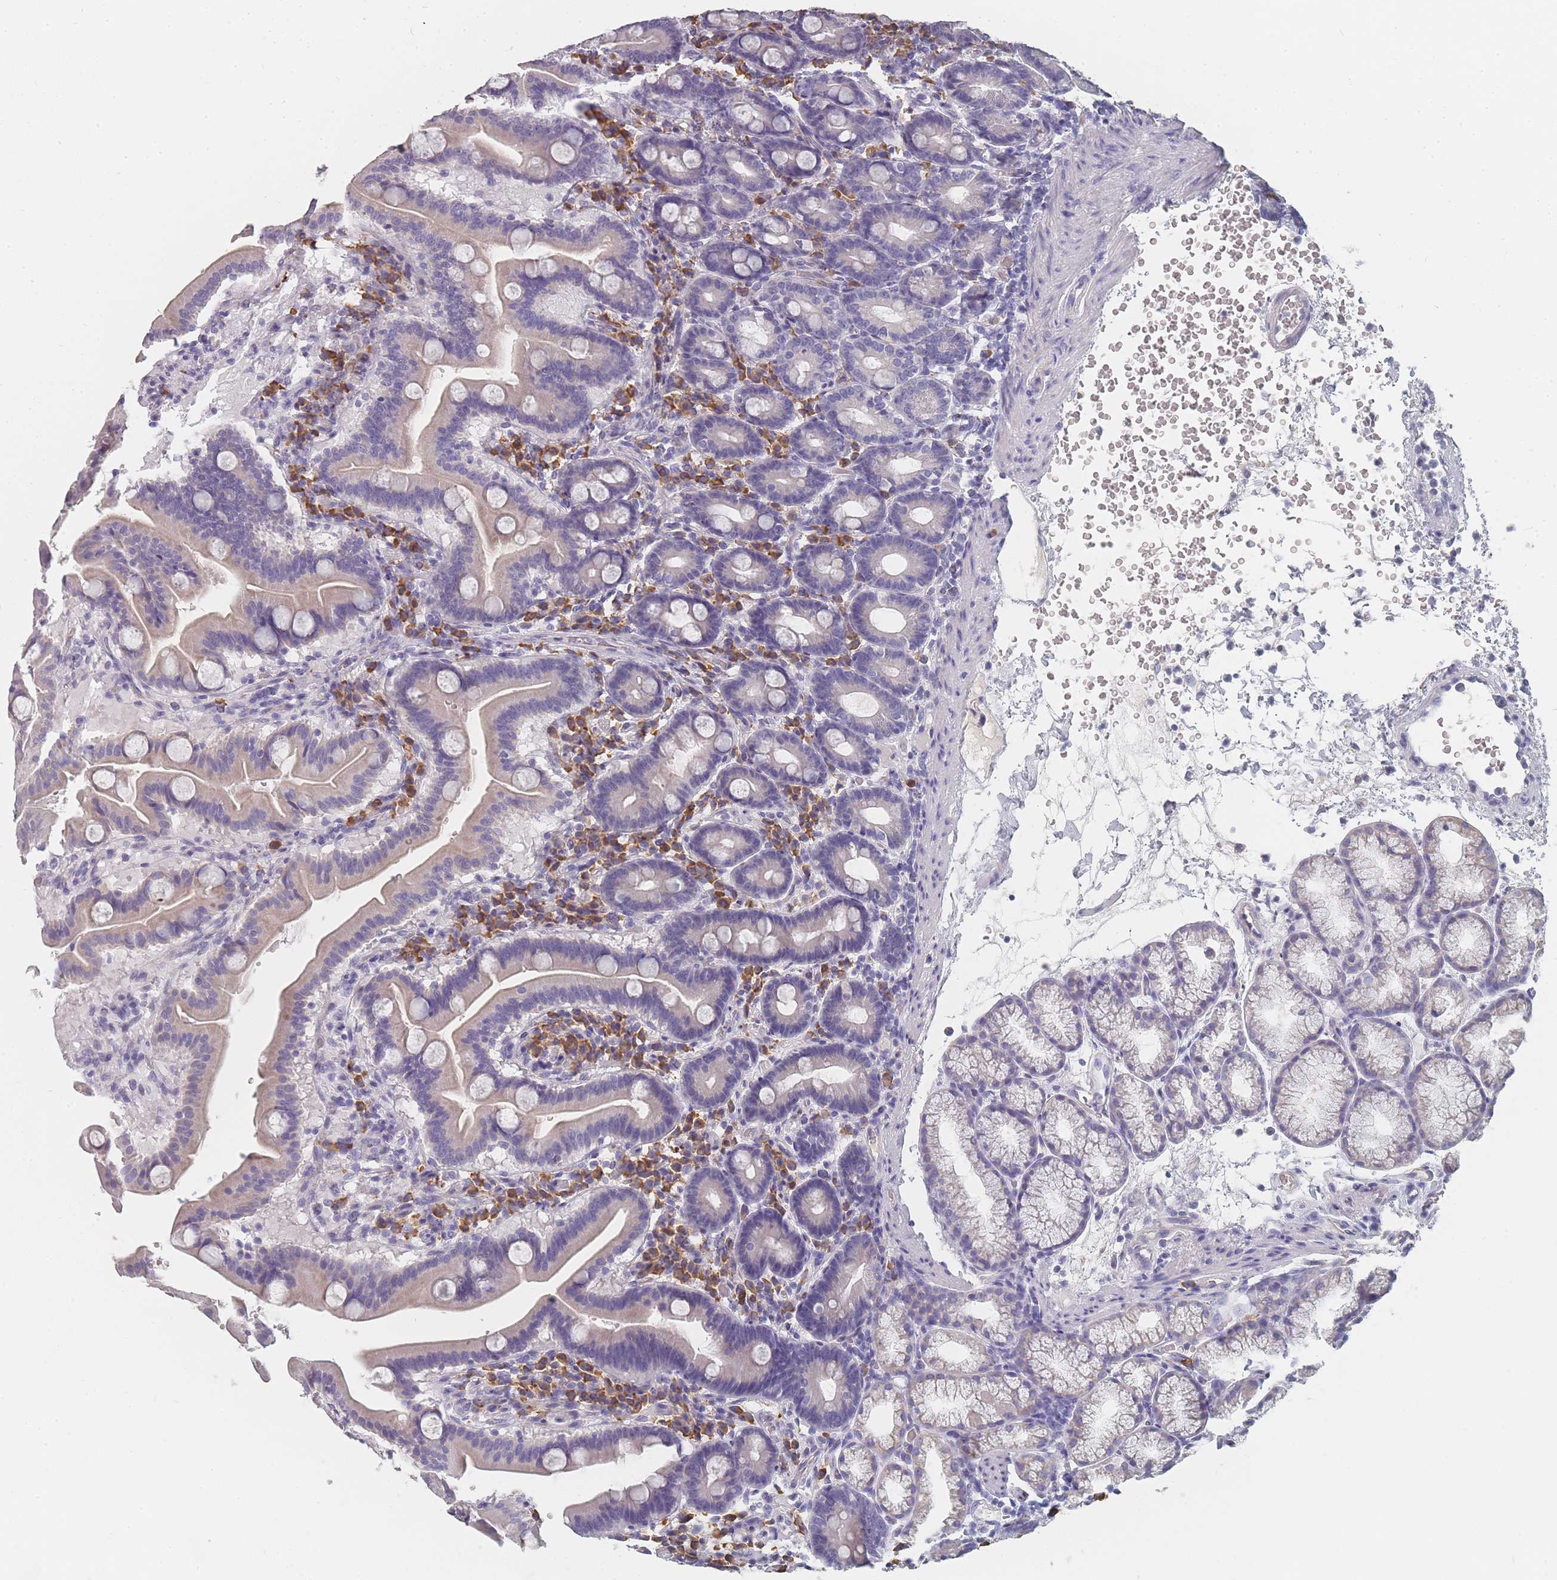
{"staining": {"intensity": "negative", "quantity": "none", "location": "none"}, "tissue": "duodenum", "cell_type": "Glandular cells", "image_type": "normal", "snomed": [{"axis": "morphology", "description": "Normal tissue, NOS"}, {"axis": "topography", "description": "Duodenum"}], "caption": "High magnification brightfield microscopy of benign duodenum stained with DAB (brown) and counterstained with hematoxylin (blue): glandular cells show no significant staining. (Brightfield microscopy of DAB IHC at high magnification).", "gene": "SLC35E4", "patient": {"sex": "male", "age": 54}}